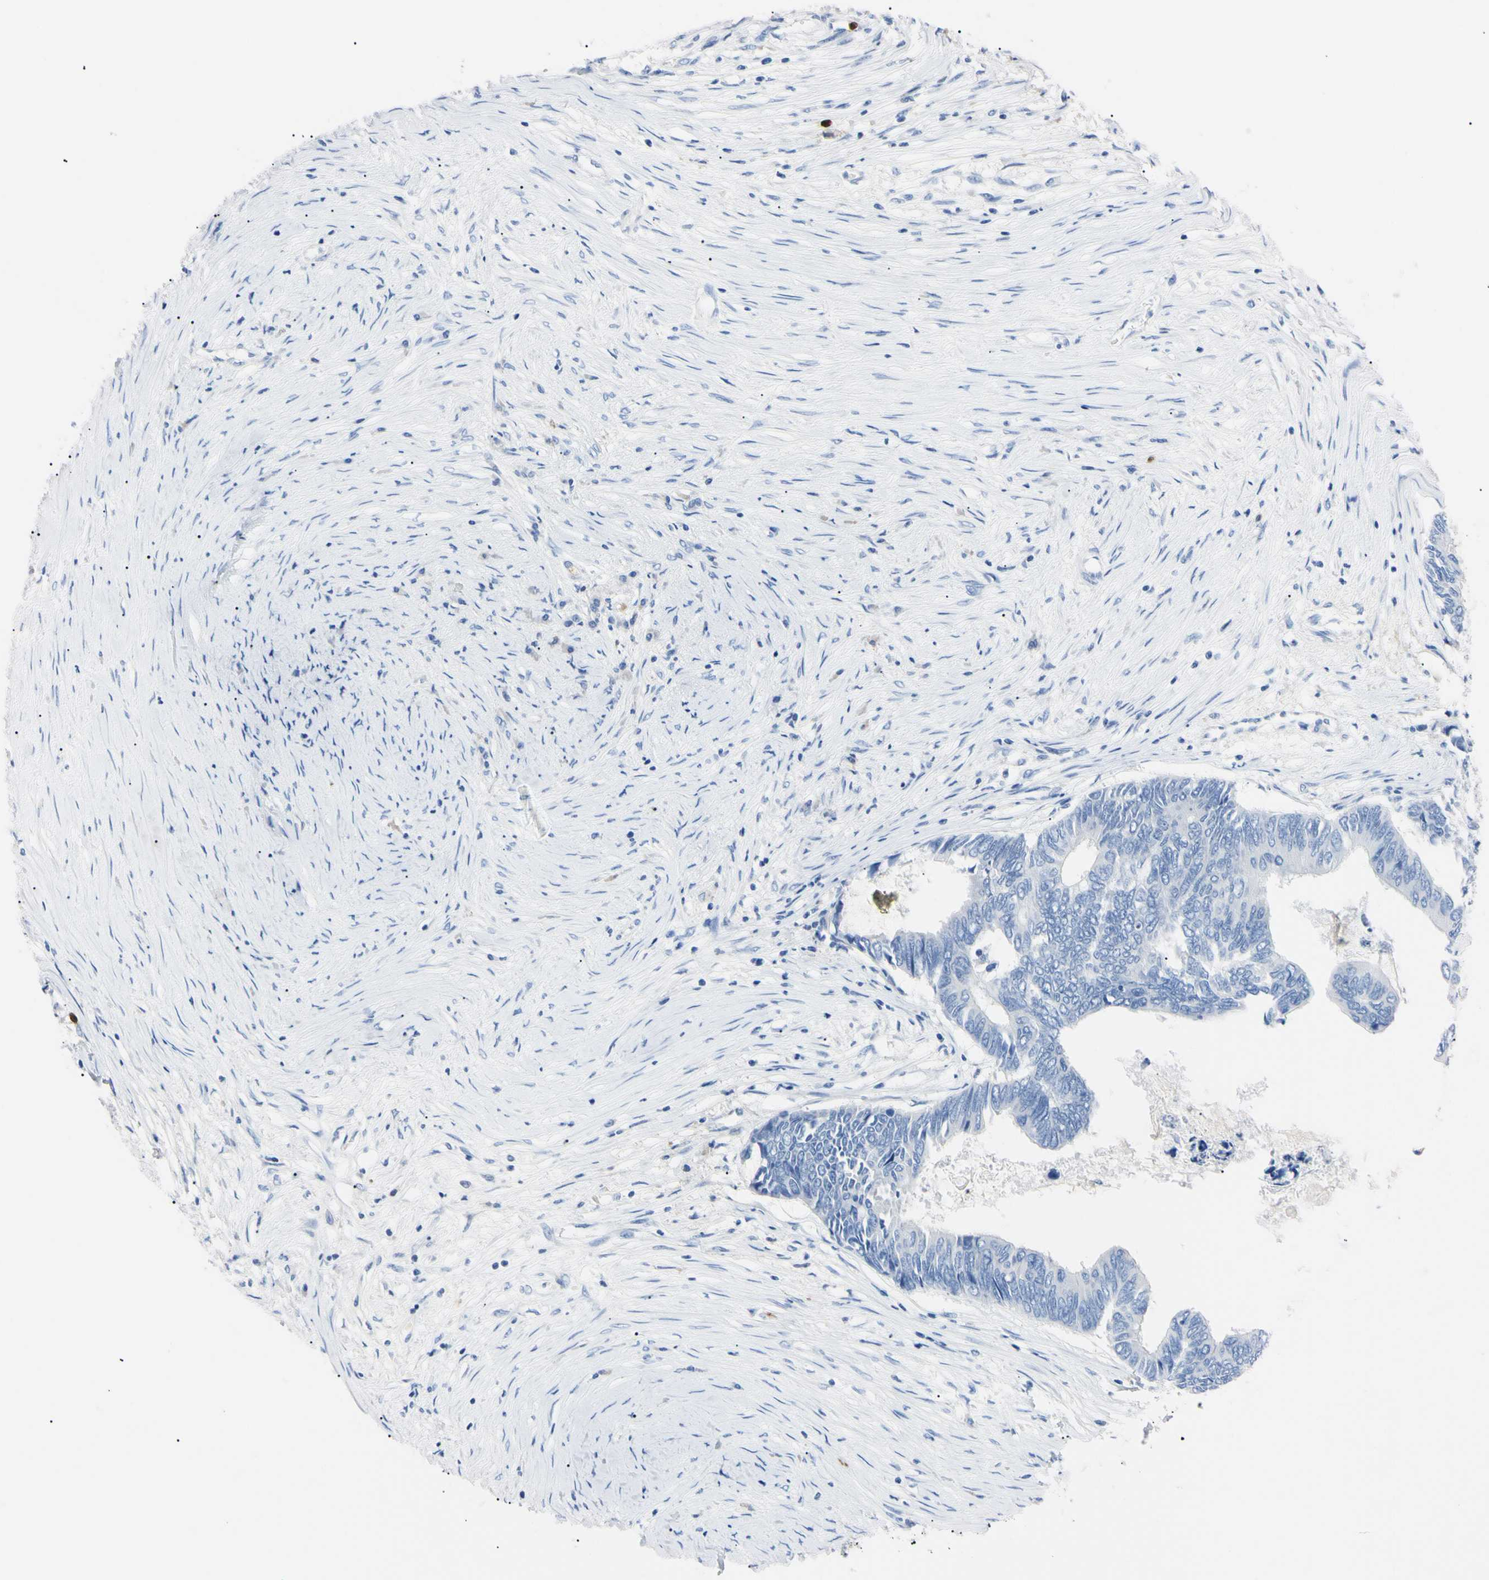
{"staining": {"intensity": "negative", "quantity": "none", "location": "none"}, "tissue": "colorectal cancer", "cell_type": "Tumor cells", "image_type": "cancer", "snomed": [{"axis": "morphology", "description": "Adenocarcinoma, NOS"}, {"axis": "topography", "description": "Rectum"}], "caption": "The micrograph reveals no significant expression in tumor cells of colorectal cancer (adenocarcinoma).", "gene": "NCF4", "patient": {"sex": "male", "age": 63}}